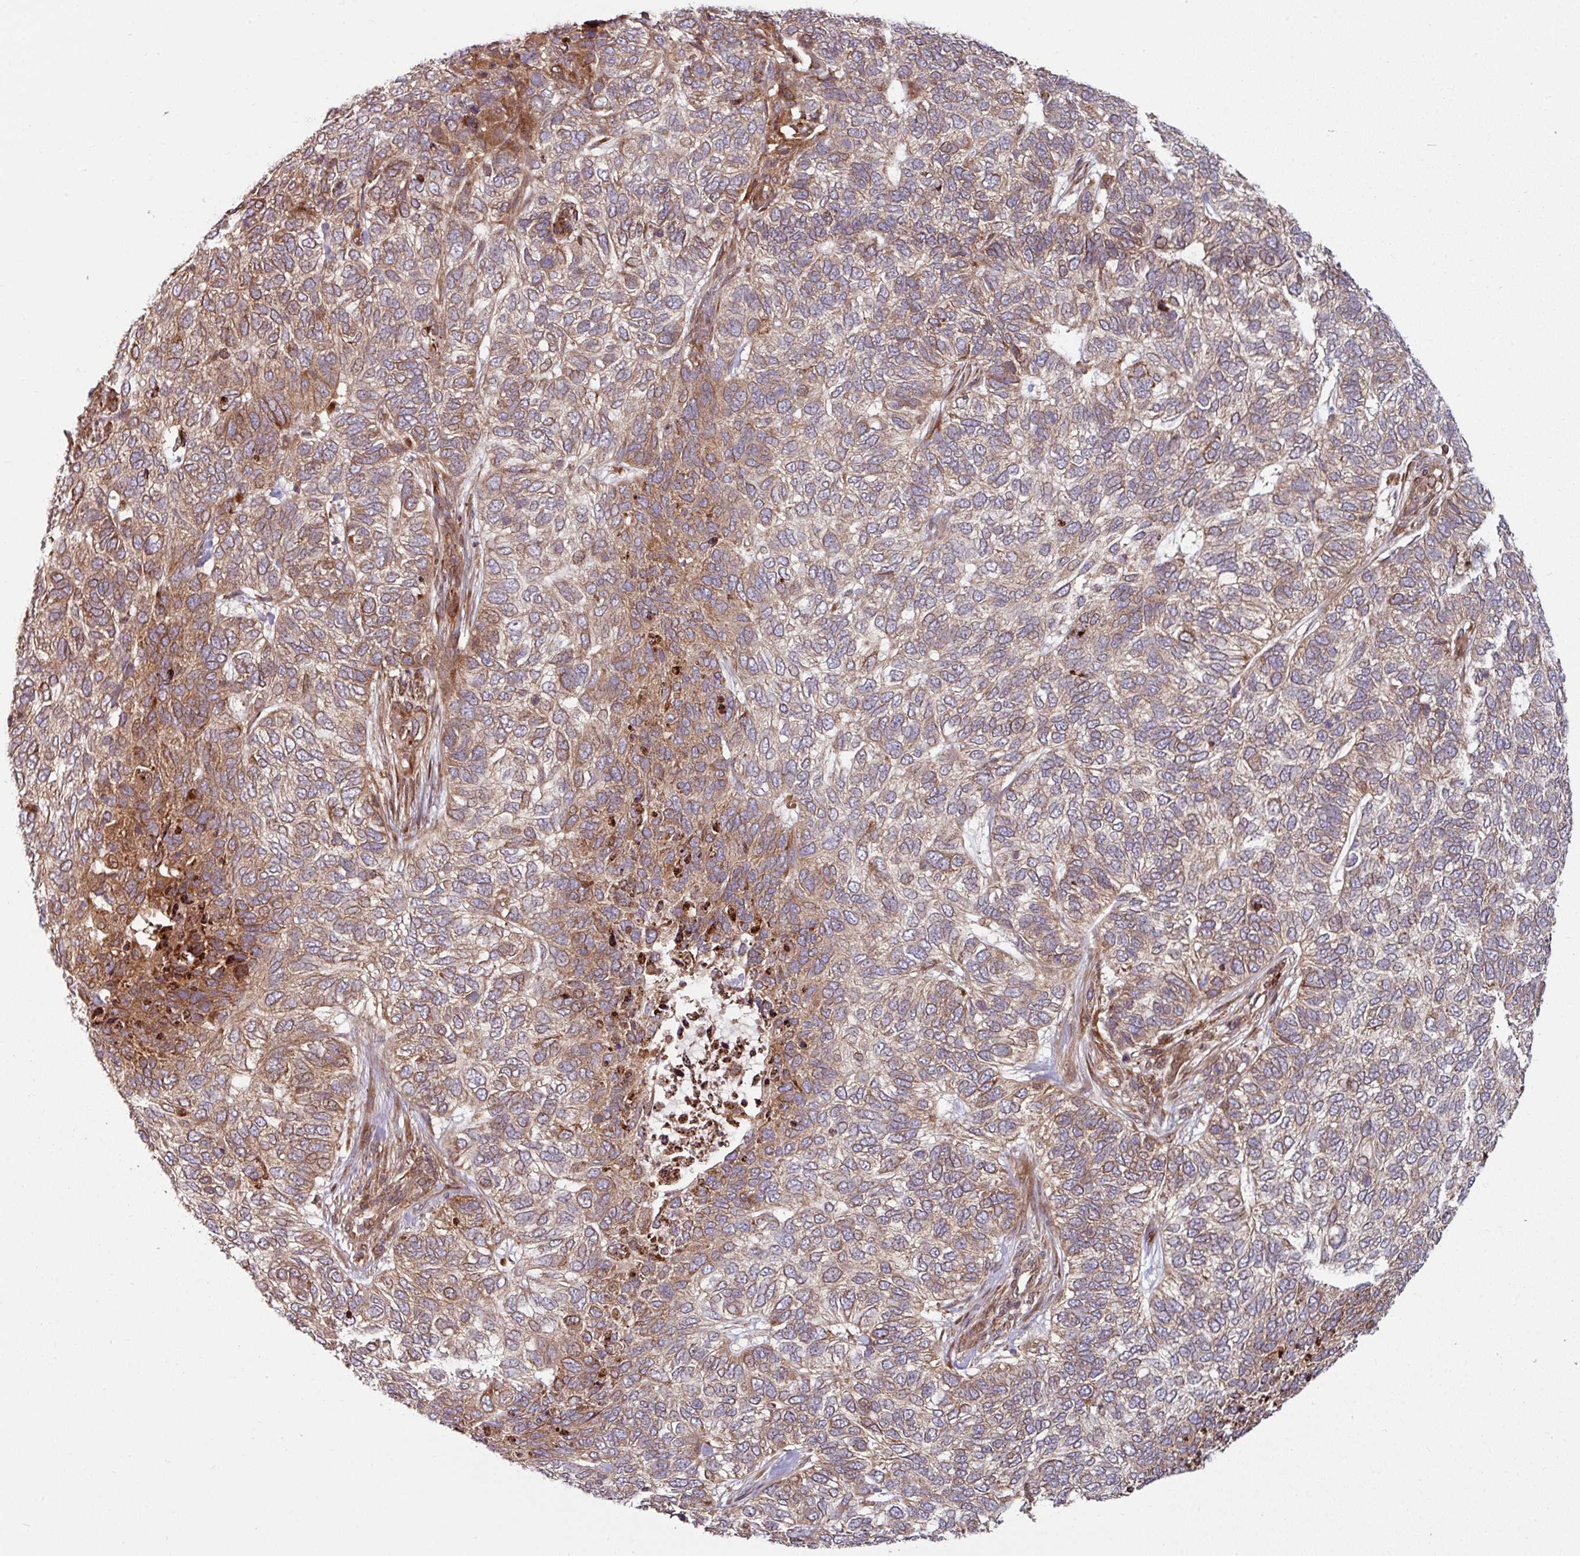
{"staining": {"intensity": "moderate", "quantity": ">75%", "location": "cytoplasmic/membranous"}, "tissue": "skin cancer", "cell_type": "Tumor cells", "image_type": "cancer", "snomed": [{"axis": "morphology", "description": "Basal cell carcinoma"}, {"axis": "topography", "description": "Skin"}], "caption": "Basal cell carcinoma (skin) stained with a brown dye shows moderate cytoplasmic/membranous positive positivity in approximately >75% of tumor cells.", "gene": "RAB5A", "patient": {"sex": "female", "age": 65}}